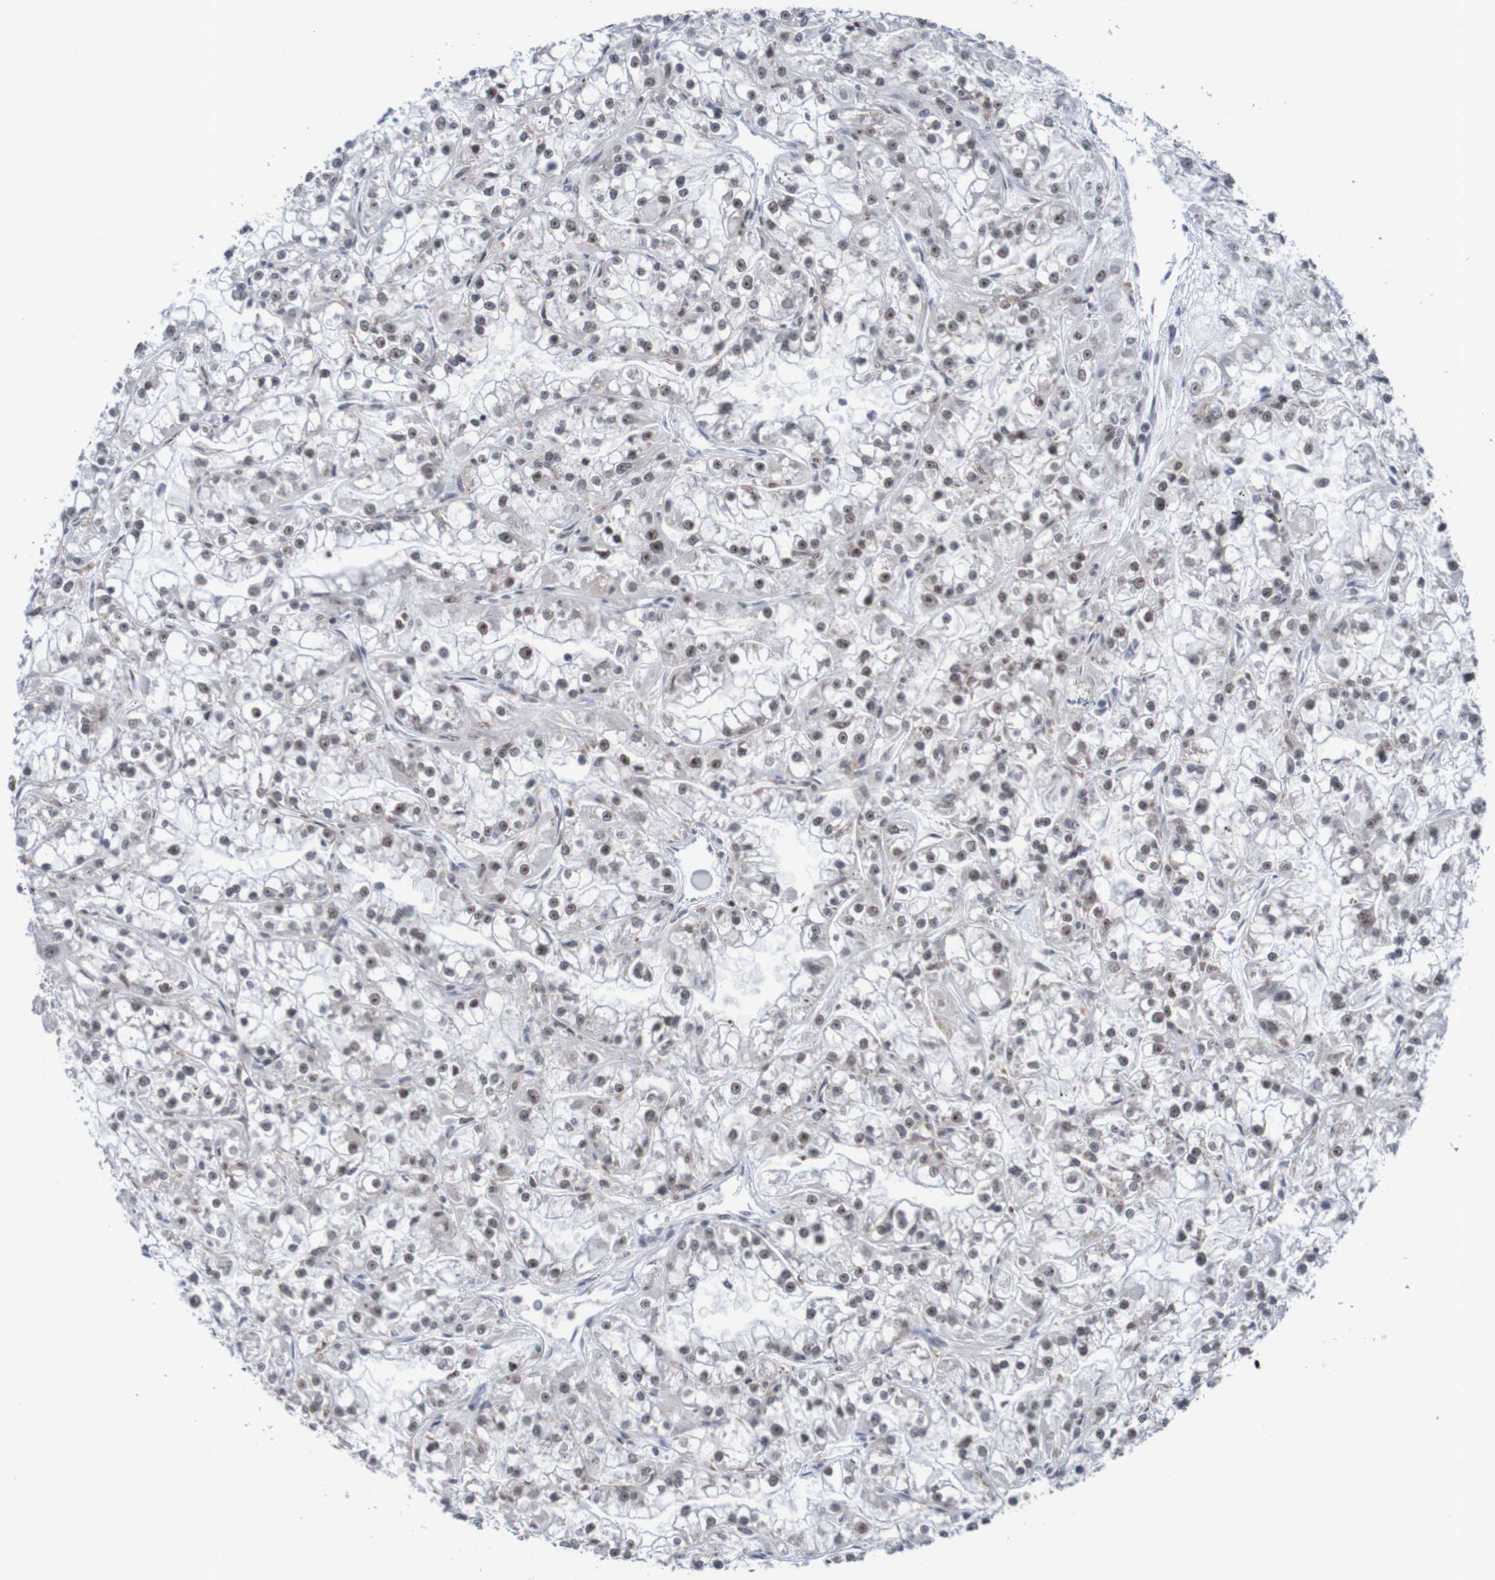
{"staining": {"intensity": "weak", "quantity": "<25%", "location": "nuclear"}, "tissue": "renal cancer", "cell_type": "Tumor cells", "image_type": "cancer", "snomed": [{"axis": "morphology", "description": "Adenocarcinoma, NOS"}, {"axis": "topography", "description": "Kidney"}], "caption": "Renal adenocarcinoma stained for a protein using immunohistochemistry demonstrates no expression tumor cells.", "gene": "CDC5L", "patient": {"sex": "female", "age": 52}}